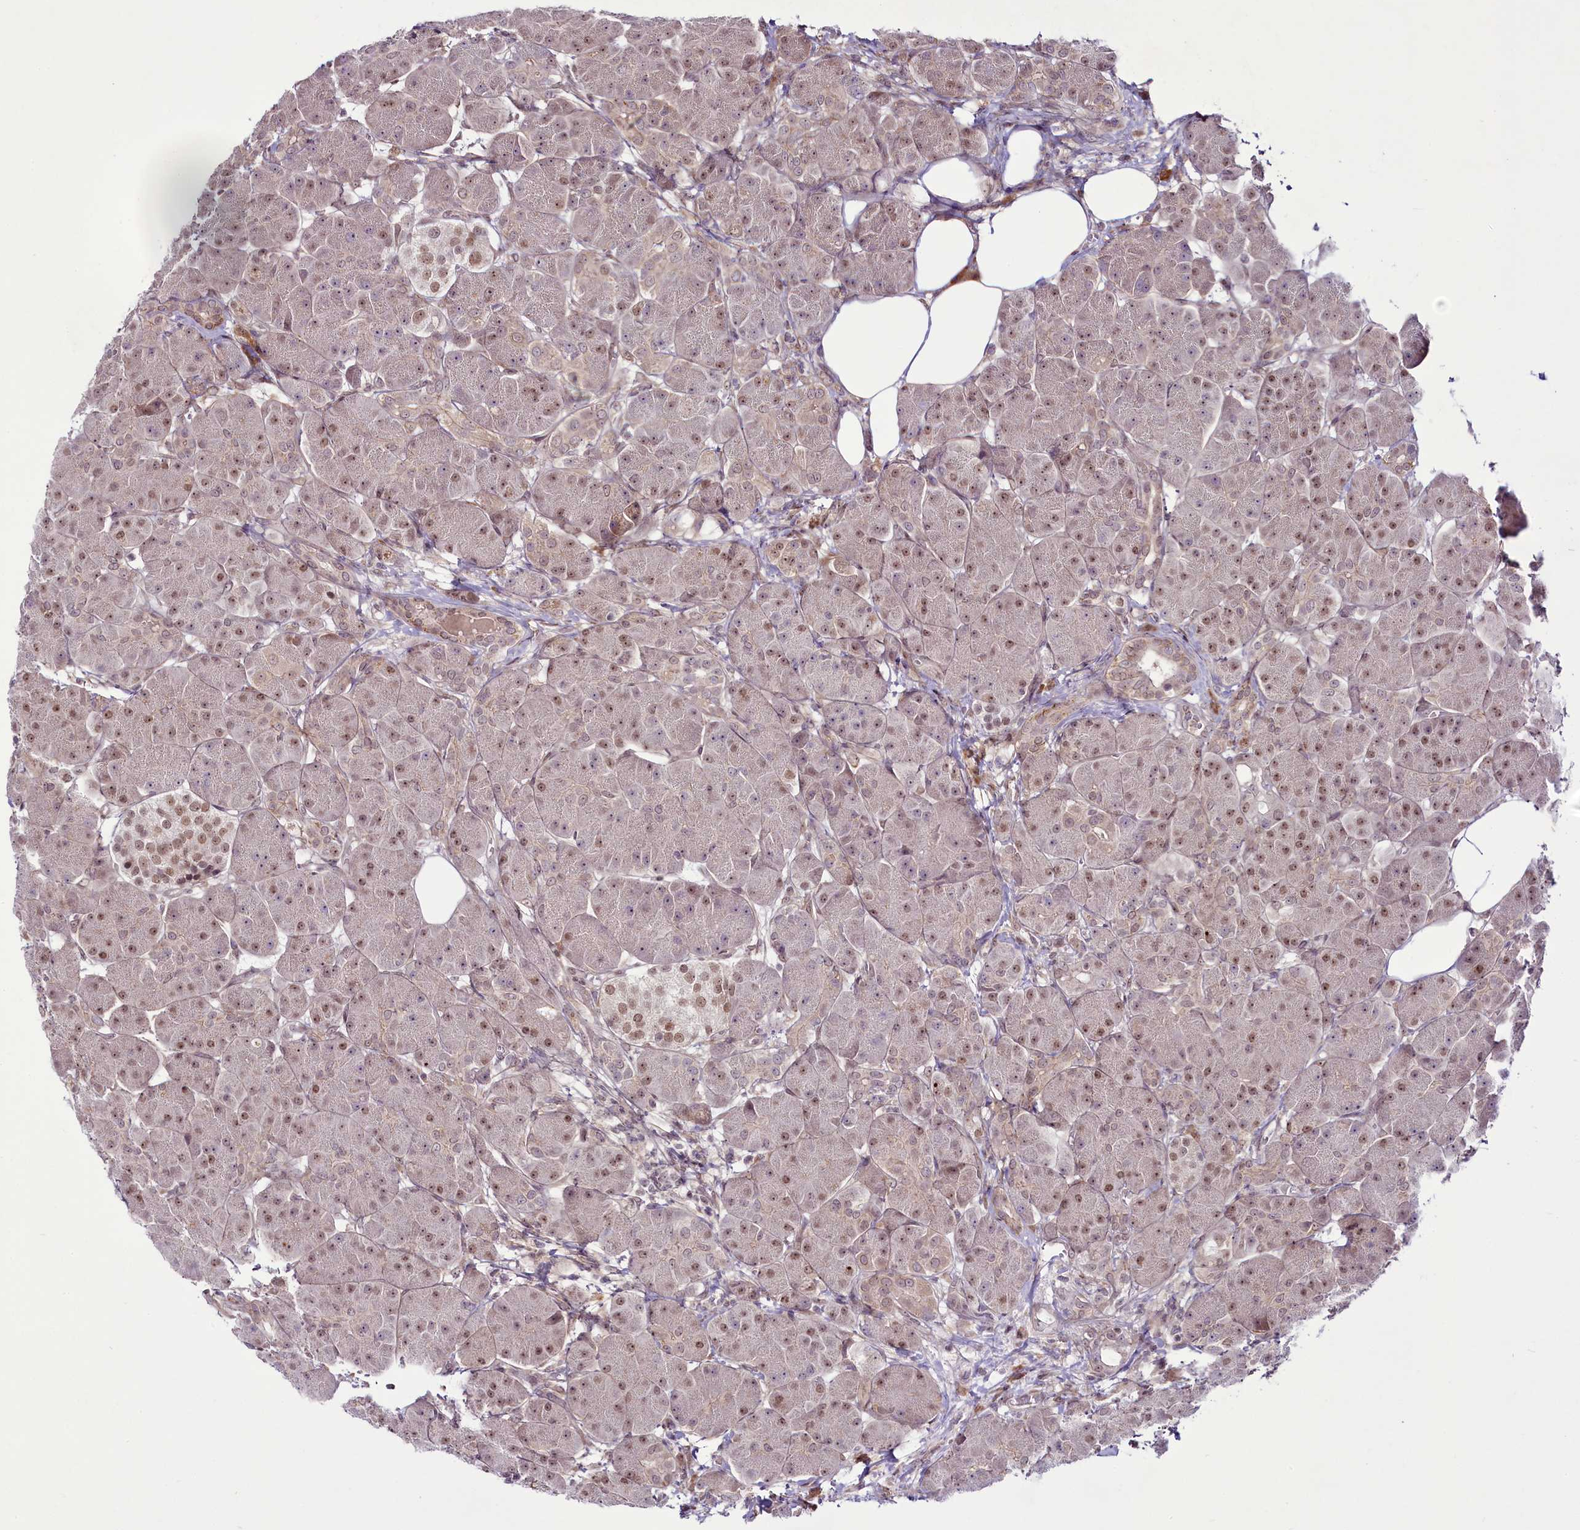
{"staining": {"intensity": "weak", "quantity": ">75%", "location": "cytoplasmic/membranous,nuclear"}, "tissue": "pancreas", "cell_type": "Exocrine glandular cells", "image_type": "normal", "snomed": [{"axis": "morphology", "description": "Normal tissue, NOS"}, {"axis": "topography", "description": "Pancreas"}], "caption": "IHC of normal pancreas shows low levels of weak cytoplasmic/membranous,nuclear staining in approximately >75% of exocrine glandular cells. The staining was performed using DAB (3,3'-diaminobenzidine) to visualize the protein expression in brown, while the nuclei were stained in blue with hematoxylin (Magnification: 20x).", "gene": "RSBN1", "patient": {"sex": "male", "age": 63}}